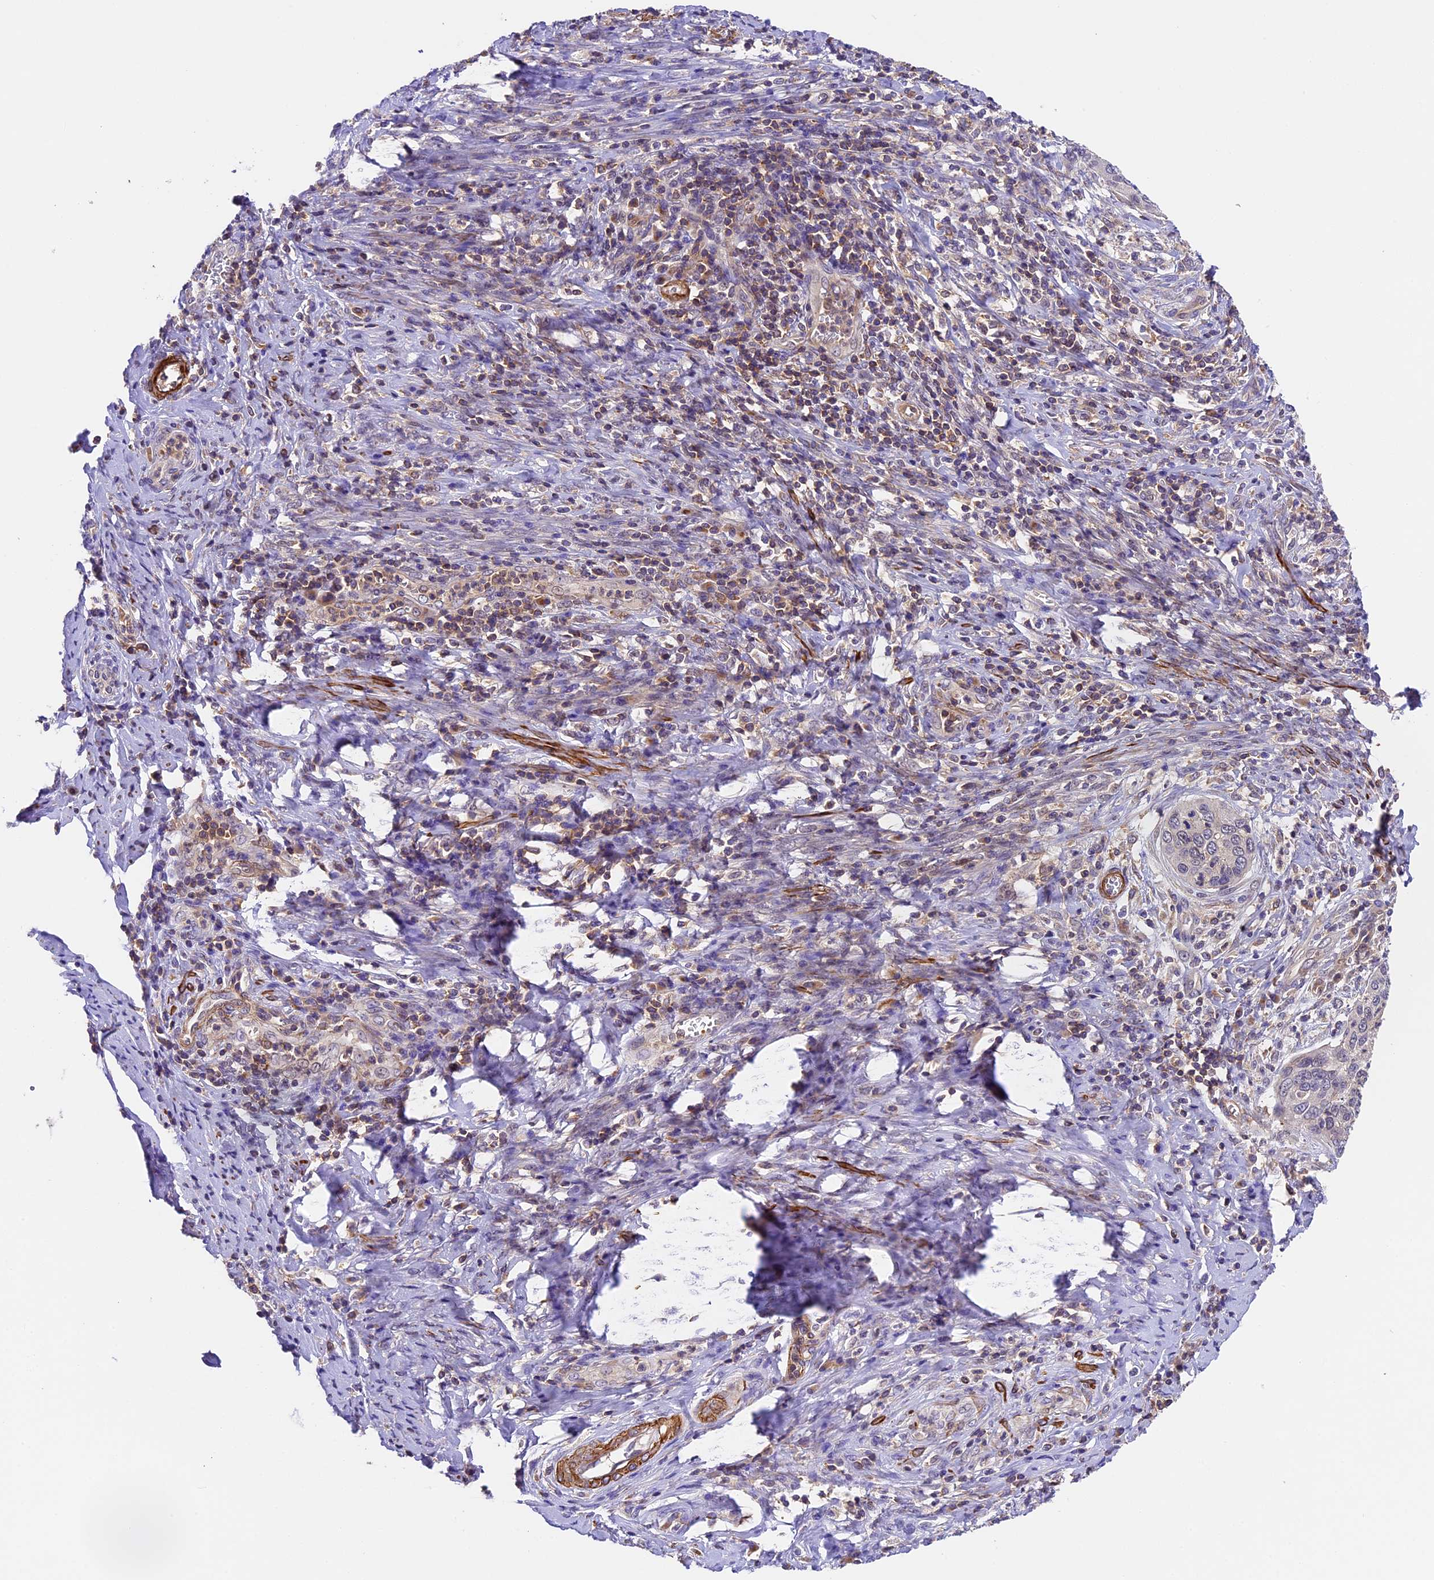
{"staining": {"intensity": "negative", "quantity": "none", "location": "none"}, "tissue": "cervical cancer", "cell_type": "Tumor cells", "image_type": "cancer", "snomed": [{"axis": "morphology", "description": "Squamous cell carcinoma, NOS"}, {"axis": "topography", "description": "Cervix"}], "caption": "Tumor cells are negative for brown protein staining in cervical cancer.", "gene": "TBC1D1", "patient": {"sex": "female", "age": 53}}